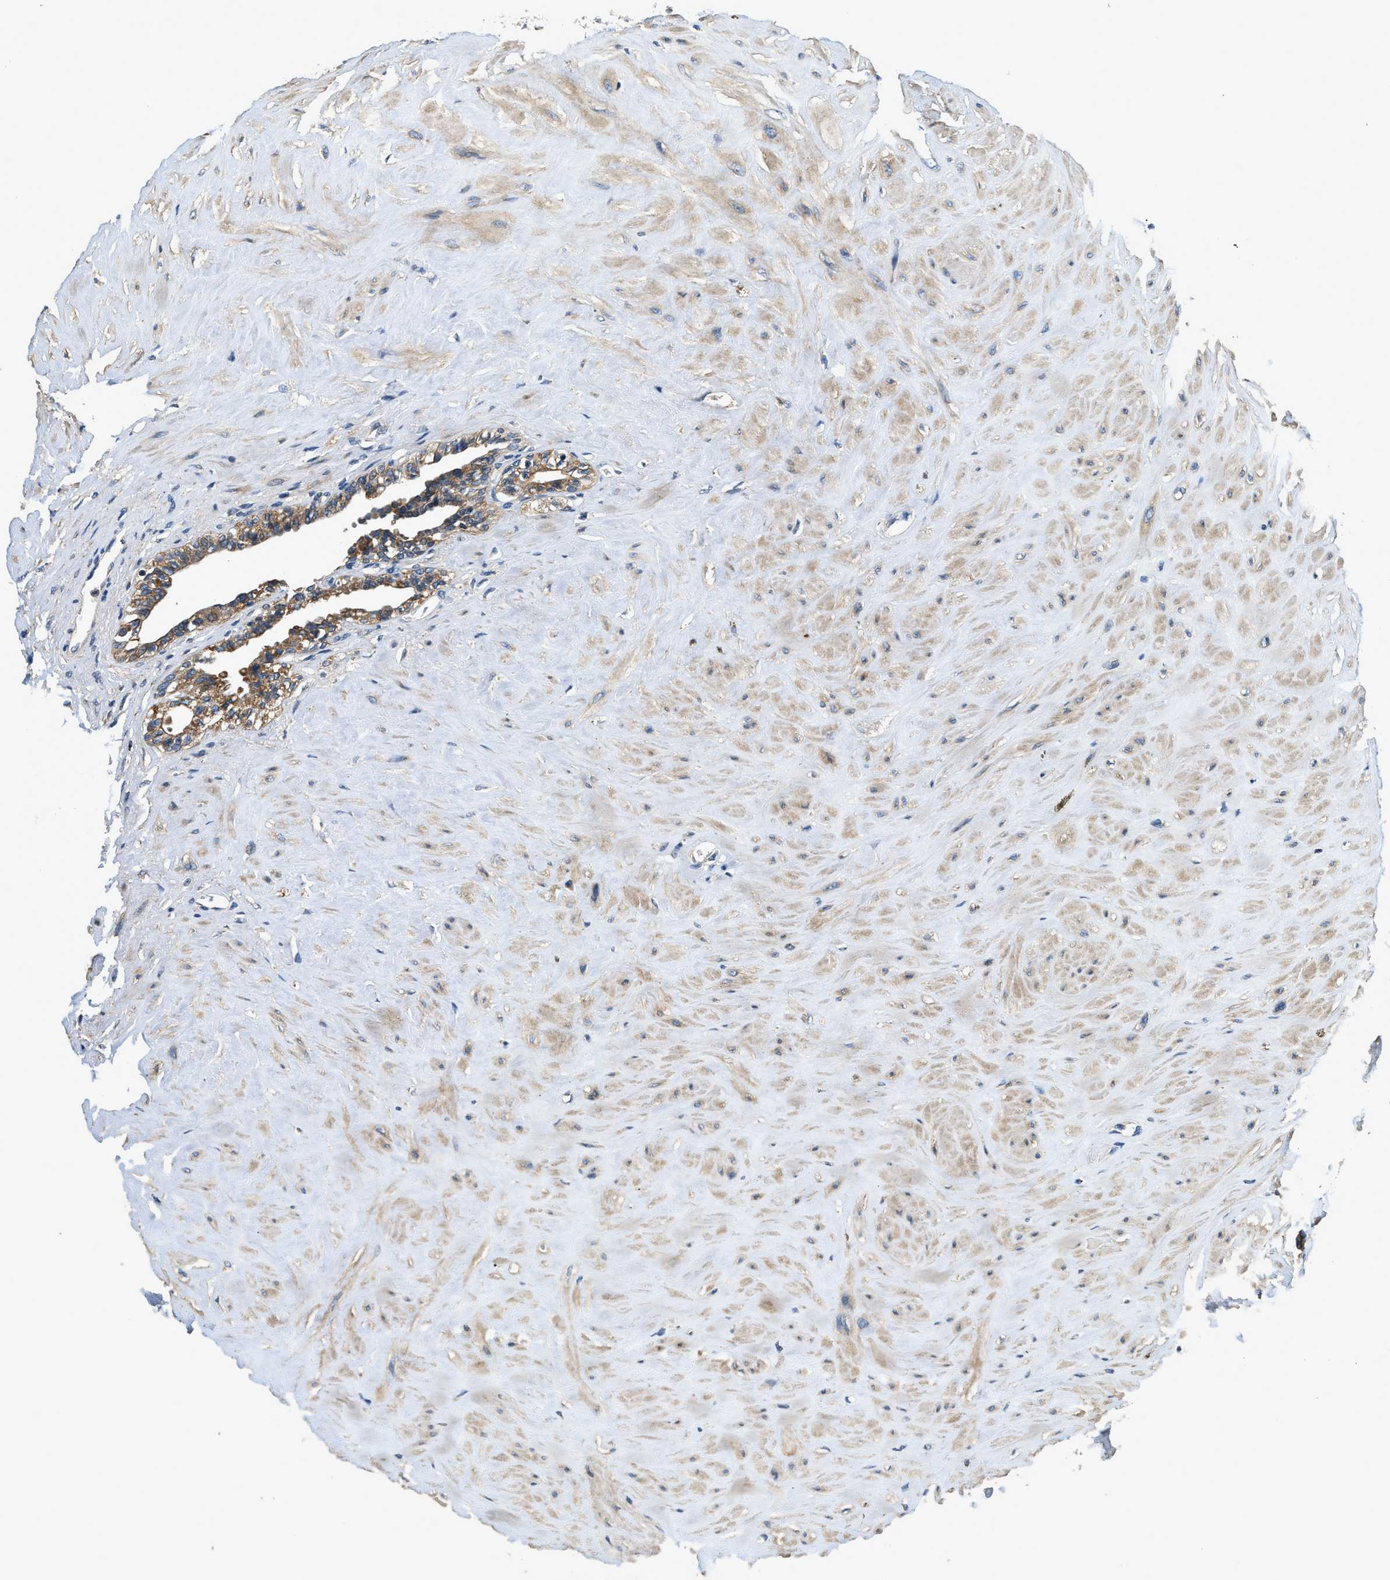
{"staining": {"intensity": "moderate", "quantity": ">75%", "location": "cytoplasmic/membranous"}, "tissue": "seminal vesicle", "cell_type": "Glandular cells", "image_type": "normal", "snomed": [{"axis": "morphology", "description": "Normal tissue, NOS"}, {"axis": "topography", "description": "Seminal veicle"}], "caption": "Normal seminal vesicle was stained to show a protein in brown. There is medium levels of moderate cytoplasmic/membranous positivity in about >75% of glandular cells.", "gene": "SSH2", "patient": {"sex": "male", "age": 63}}